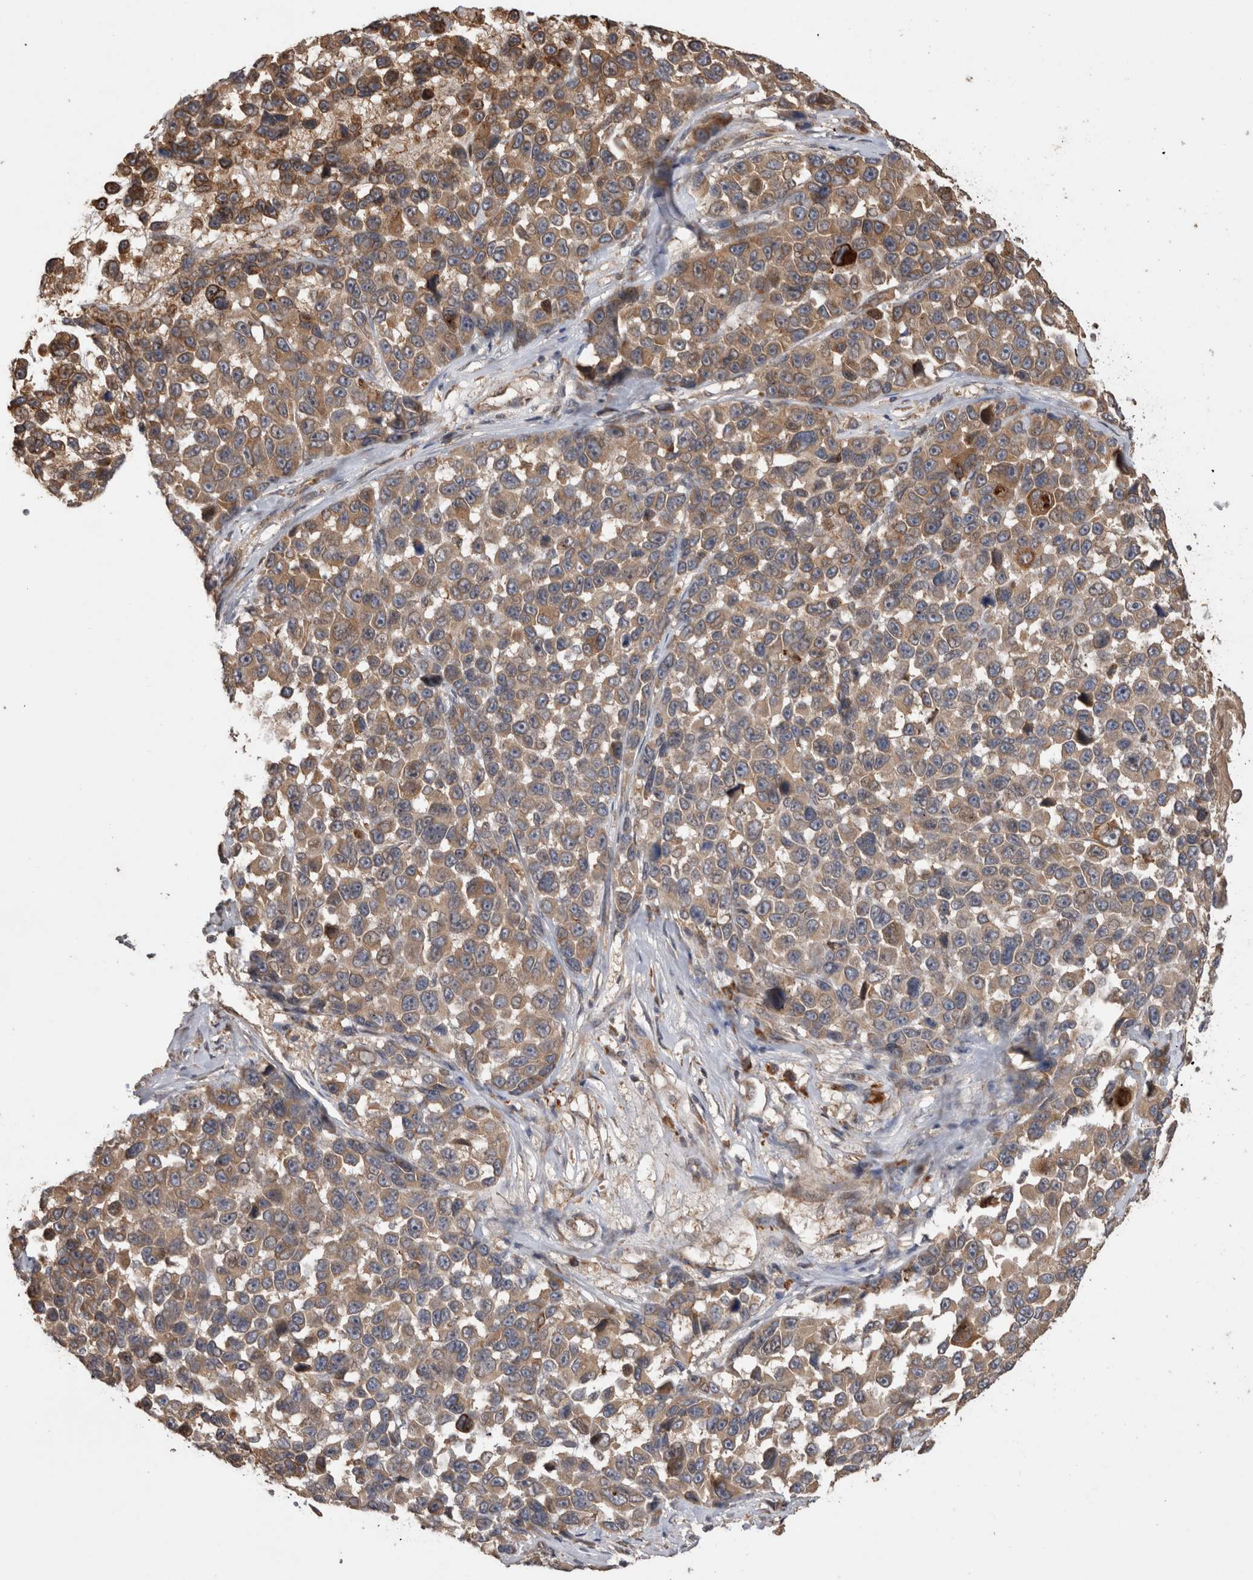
{"staining": {"intensity": "moderate", "quantity": ">75%", "location": "cytoplasmic/membranous"}, "tissue": "melanoma", "cell_type": "Tumor cells", "image_type": "cancer", "snomed": [{"axis": "morphology", "description": "Malignant melanoma, NOS"}, {"axis": "topography", "description": "Skin"}], "caption": "About >75% of tumor cells in human melanoma demonstrate moderate cytoplasmic/membranous protein staining as visualized by brown immunohistochemical staining.", "gene": "TBCE", "patient": {"sex": "male", "age": 53}}